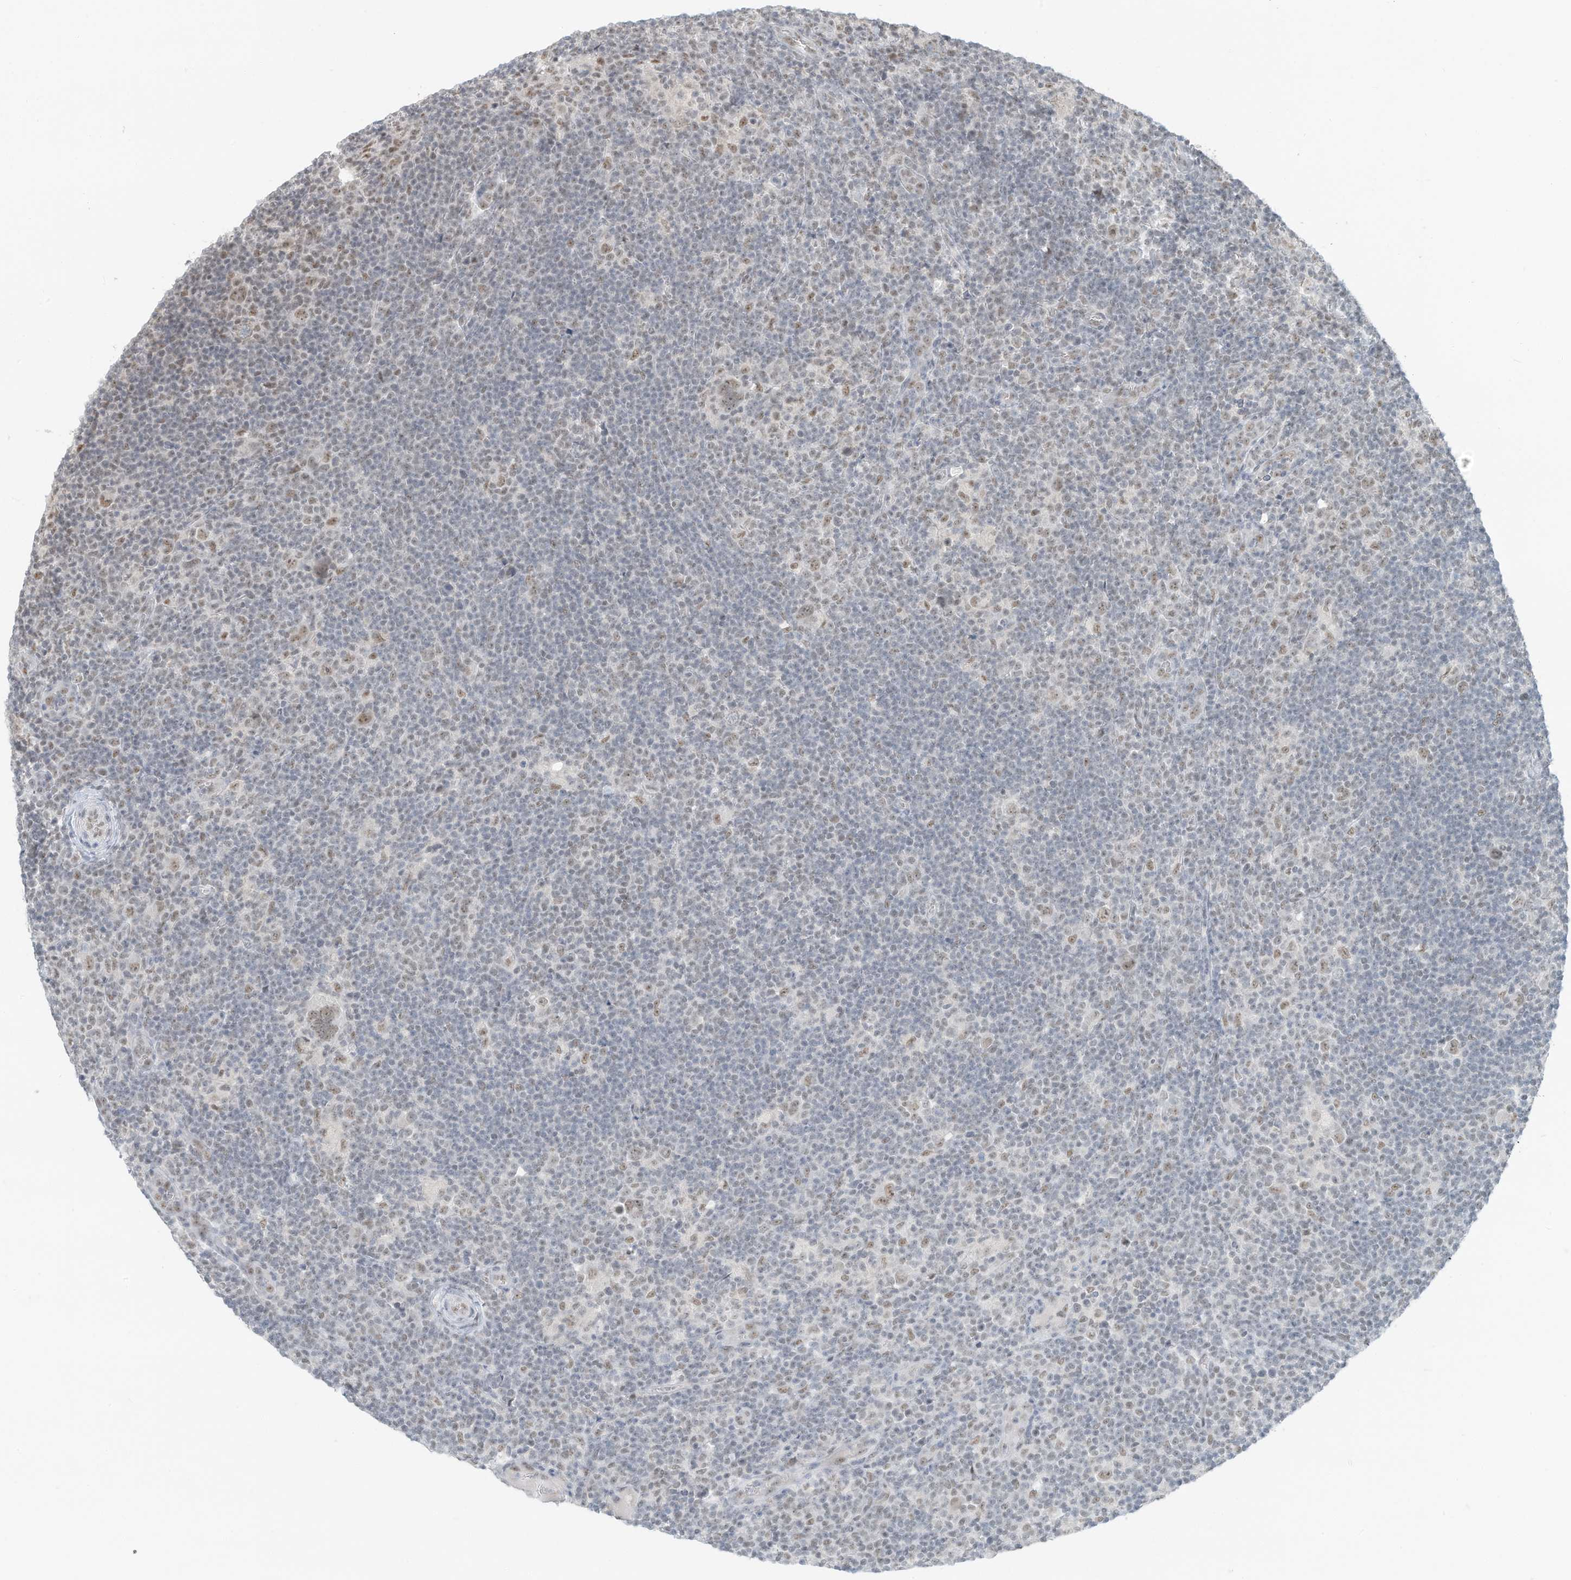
{"staining": {"intensity": "weak", "quantity": ">75%", "location": "nuclear"}, "tissue": "lymphoma", "cell_type": "Tumor cells", "image_type": "cancer", "snomed": [{"axis": "morphology", "description": "Hodgkin's disease, NOS"}, {"axis": "topography", "description": "Lymph node"}], "caption": "Hodgkin's disease tissue shows weak nuclear expression in approximately >75% of tumor cells", "gene": "PGC", "patient": {"sex": "female", "age": 57}}